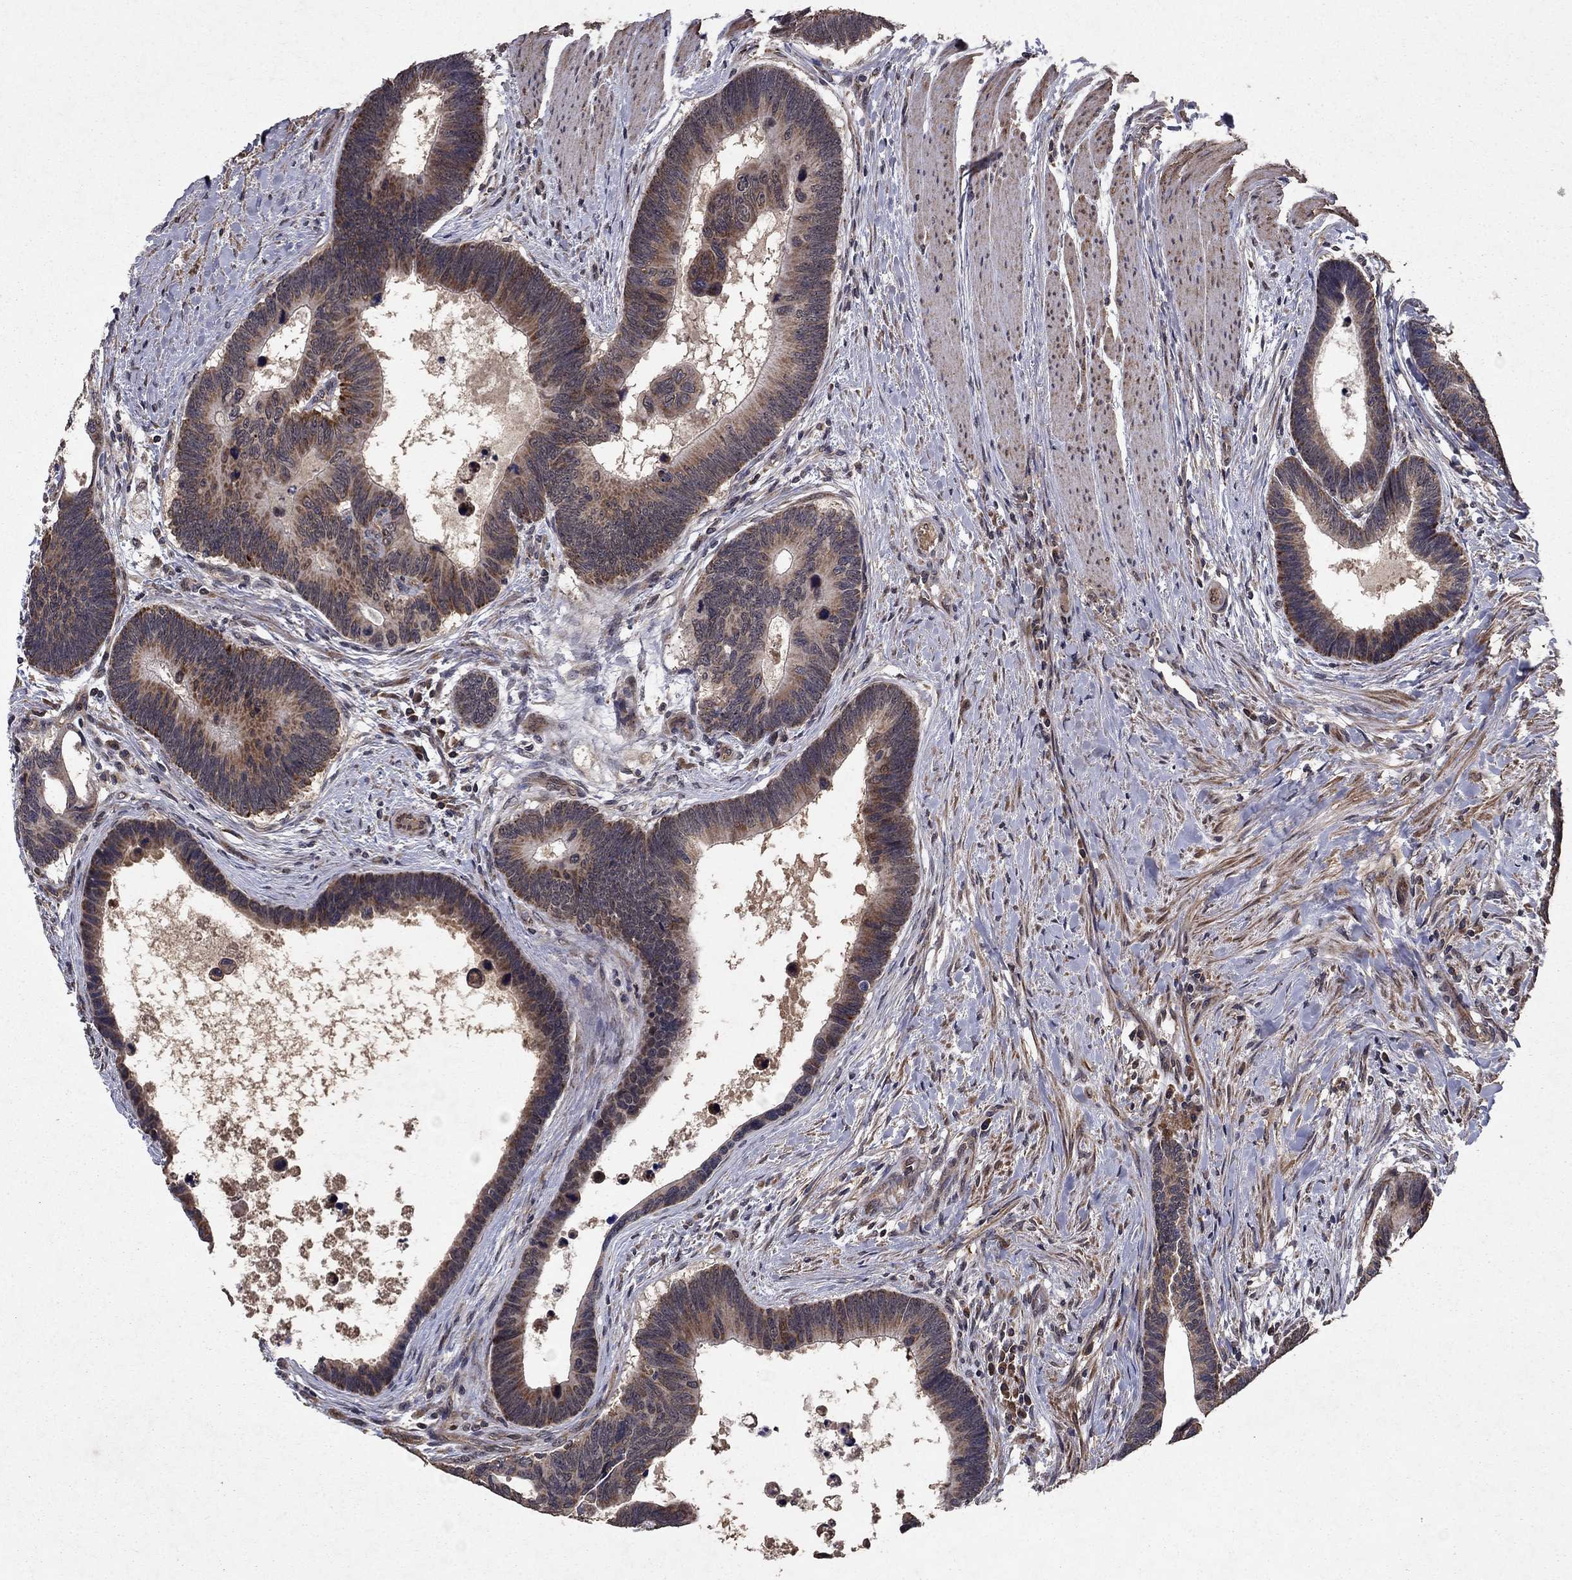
{"staining": {"intensity": "moderate", "quantity": "<25%", "location": "cytoplasmic/membranous"}, "tissue": "colorectal cancer", "cell_type": "Tumor cells", "image_type": "cancer", "snomed": [{"axis": "morphology", "description": "Adenocarcinoma, NOS"}, {"axis": "topography", "description": "Colon"}], "caption": "The immunohistochemical stain labels moderate cytoplasmic/membranous positivity in tumor cells of adenocarcinoma (colorectal) tissue.", "gene": "DHRS1", "patient": {"sex": "female", "age": 77}}